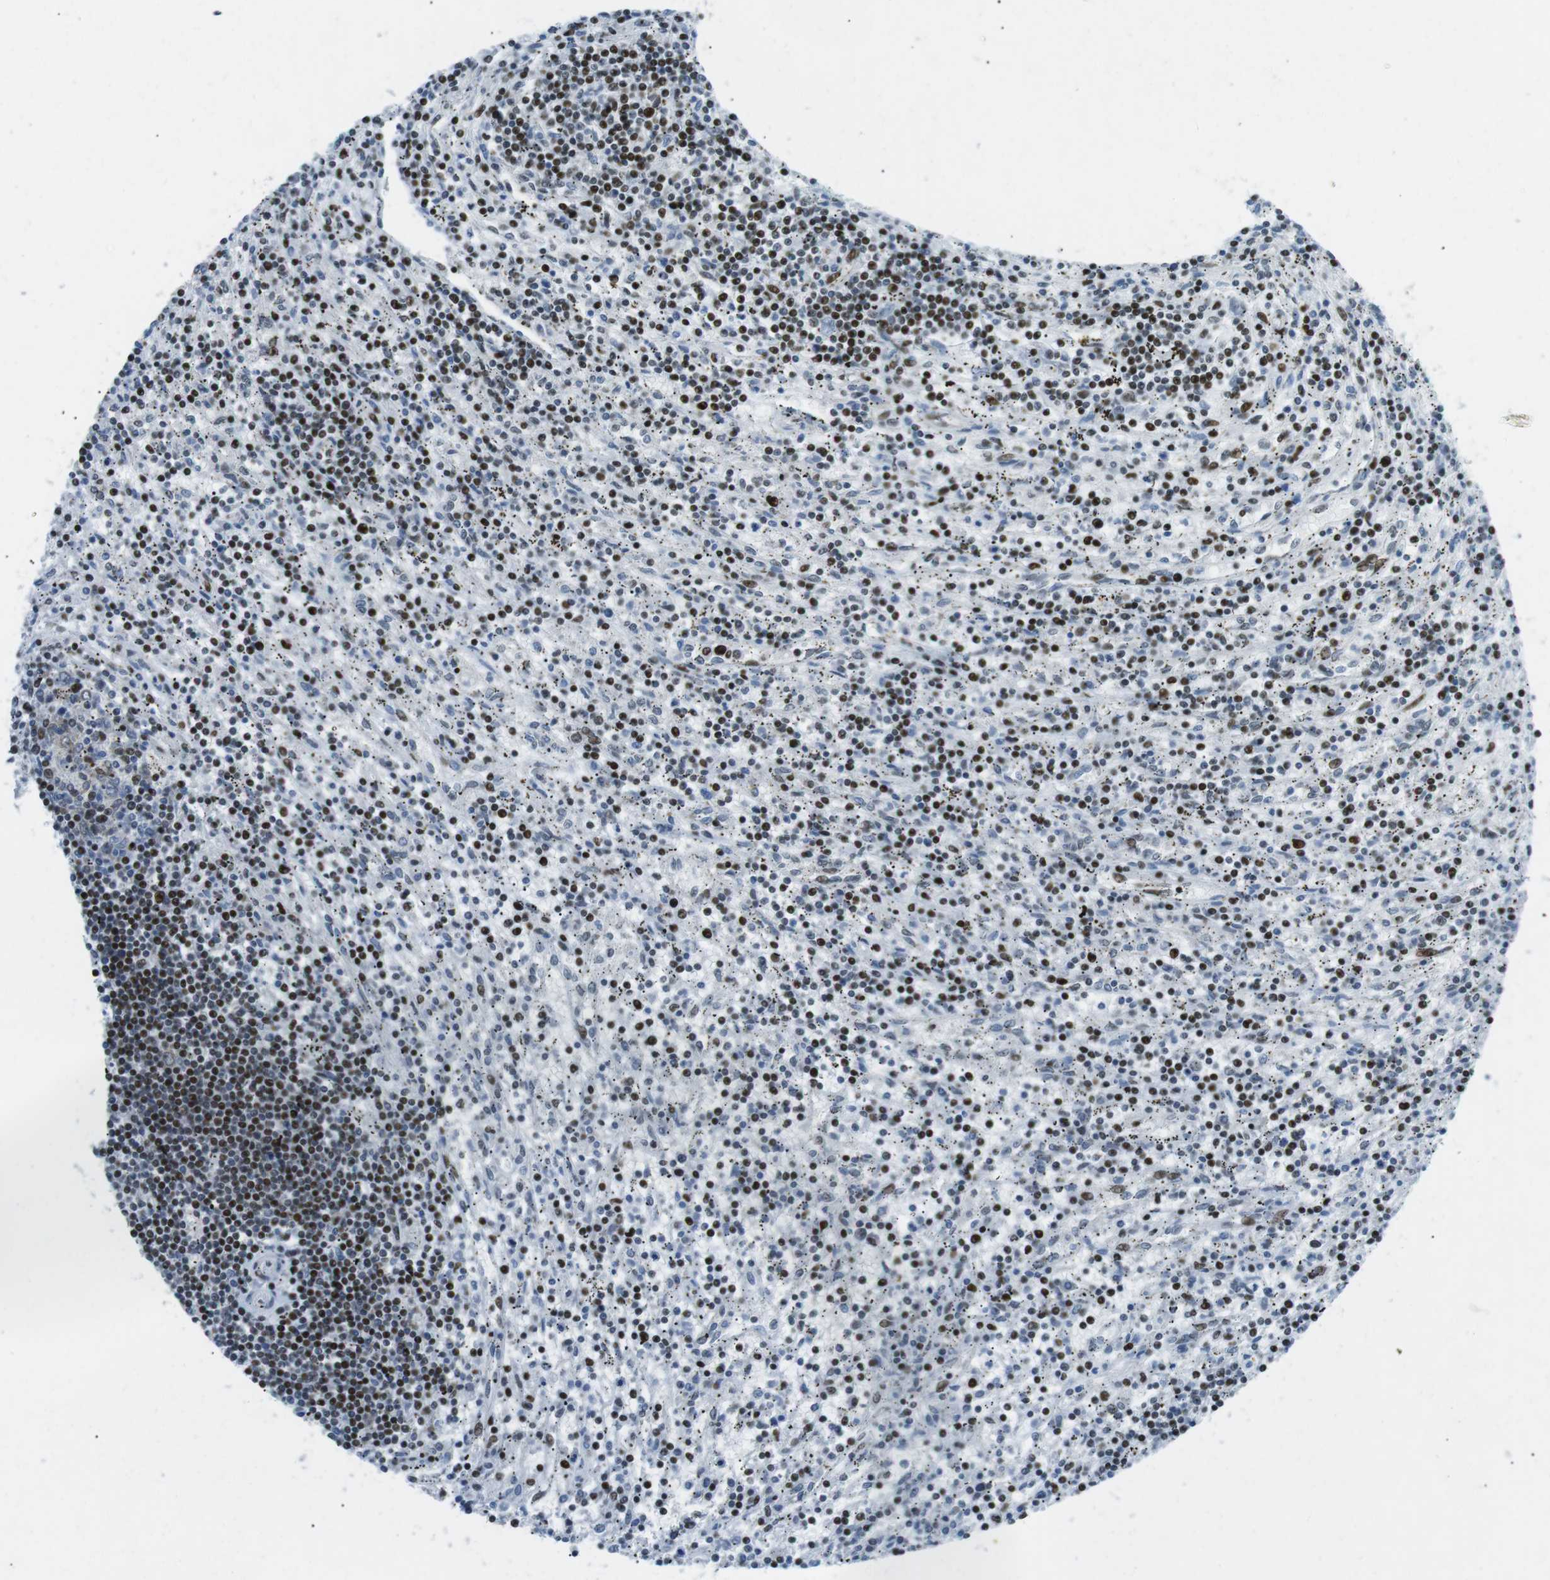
{"staining": {"intensity": "strong", "quantity": "25%-75%", "location": "nuclear"}, "tissue": "lymphoma", "cell_type": "Tumor cells", "image_type": "cancer", "snomed": [{"axis": "morphology", "description": "Malignant lymphoma, non-Hodgkin's type, Low grade"}, {"axis": "topography", "description": "Spleen"}], "caption": "Malignant lymphoma, non-Hodgkin's type (low-grade) stained with a protein marker reveals strong staining in tumor cells.", "gene": "ARID1A", "patient": {"sex": "male", "age": 76}}